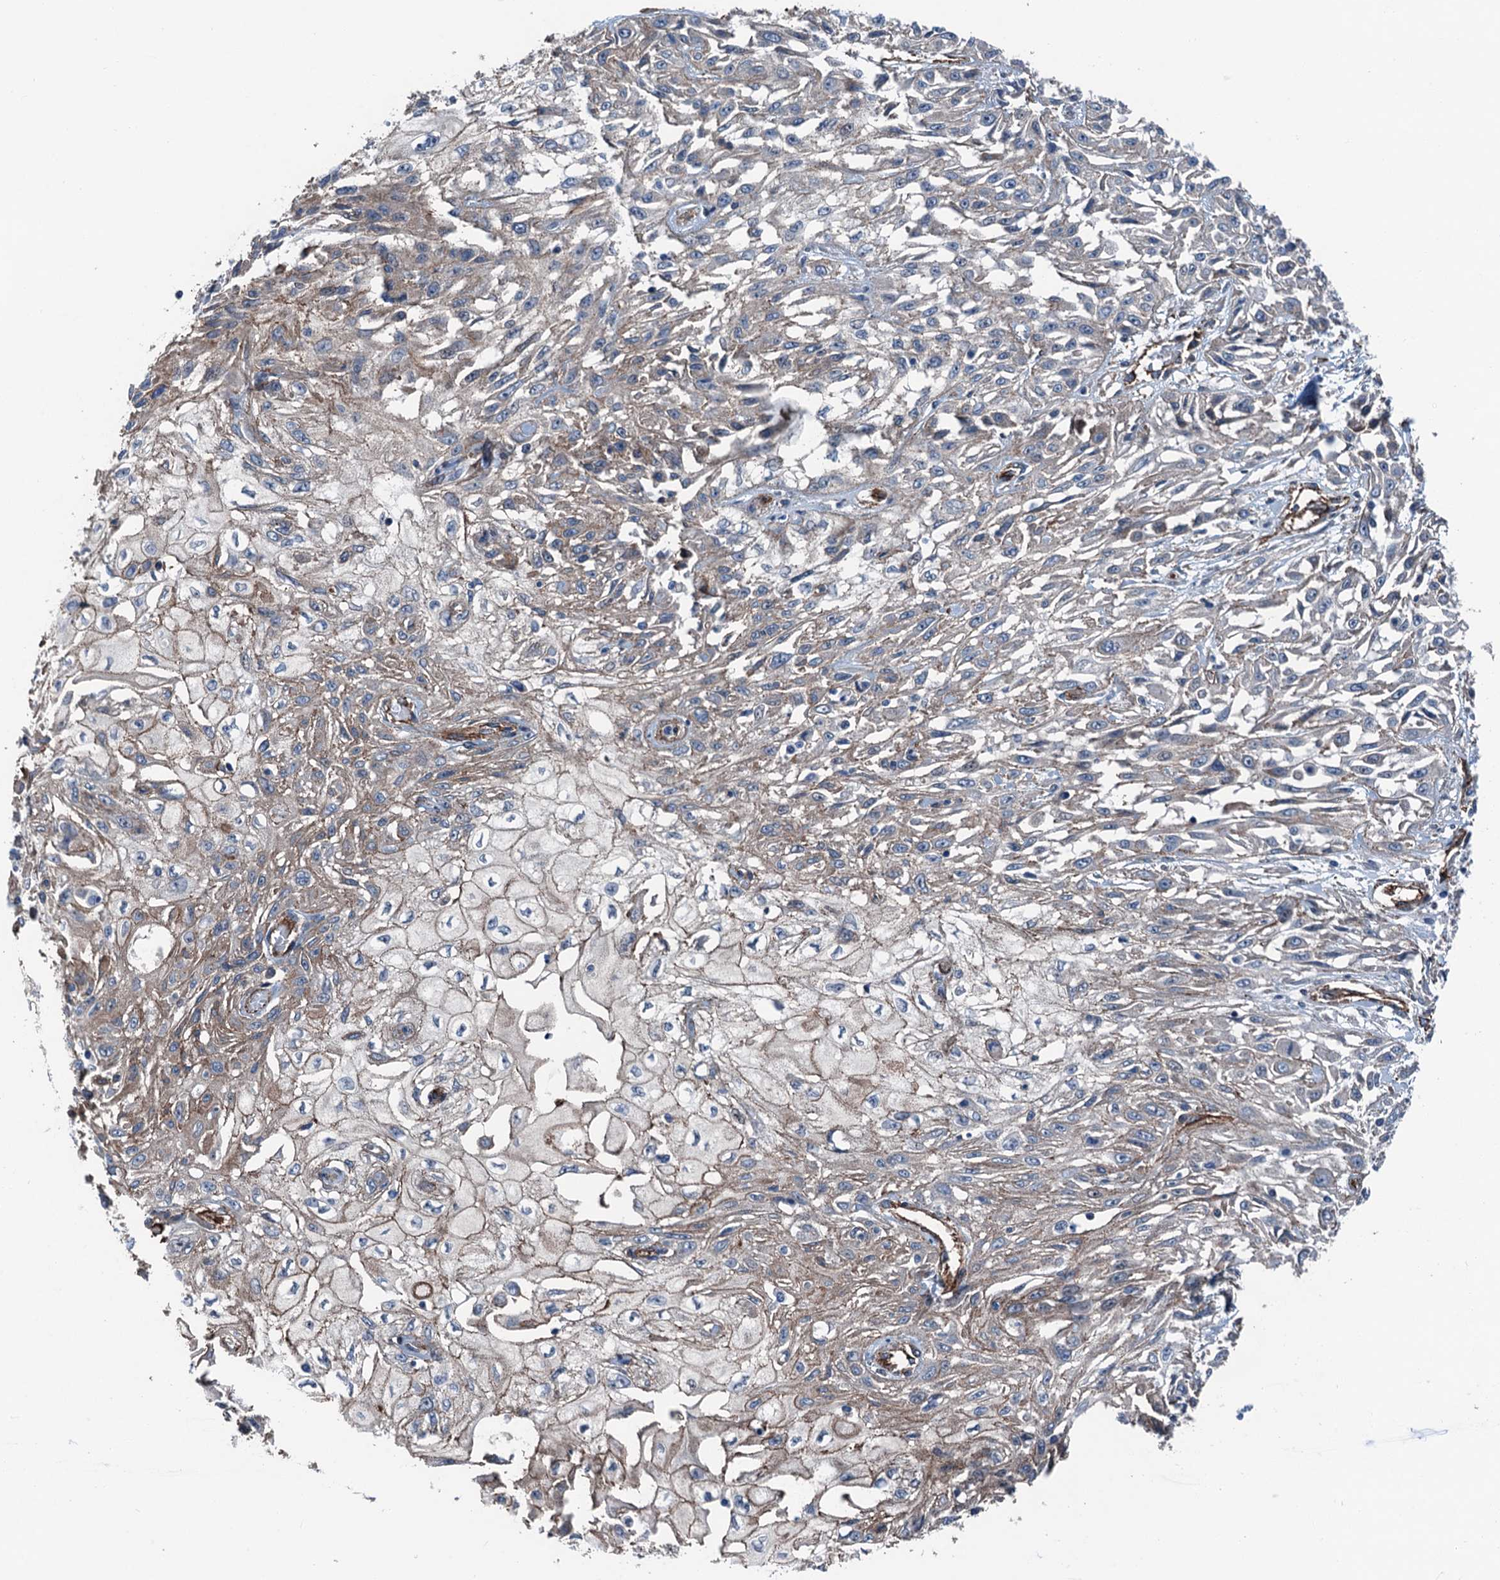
{"staining": {"intensity": "weak", "quantity": "<25%", "location": "cytoplasmic/membranous"}, "tissue": "skin cancer", "cell_type": "Tumor cells", "image_type": "cancer", "snomed": [{"axis": "morphology", "description": "Squamous cell carcinoma, NOS"}, {"axis": "morphology", "description": "Squamous cell carcinoma, metastatic, NOS"}, {"axis": "topography", "description": "Skin"}, {"axis": "topography", "description": "Lymph node"}], "caption": "Skin cancer was stained to show a protein in brown. There is no significant expression in tumor cells. (DAB immunohistochemistry with hematoxylin counter stain).", "gene": "NMRAL1", "patient": {"sex": "male", "age": 75}}